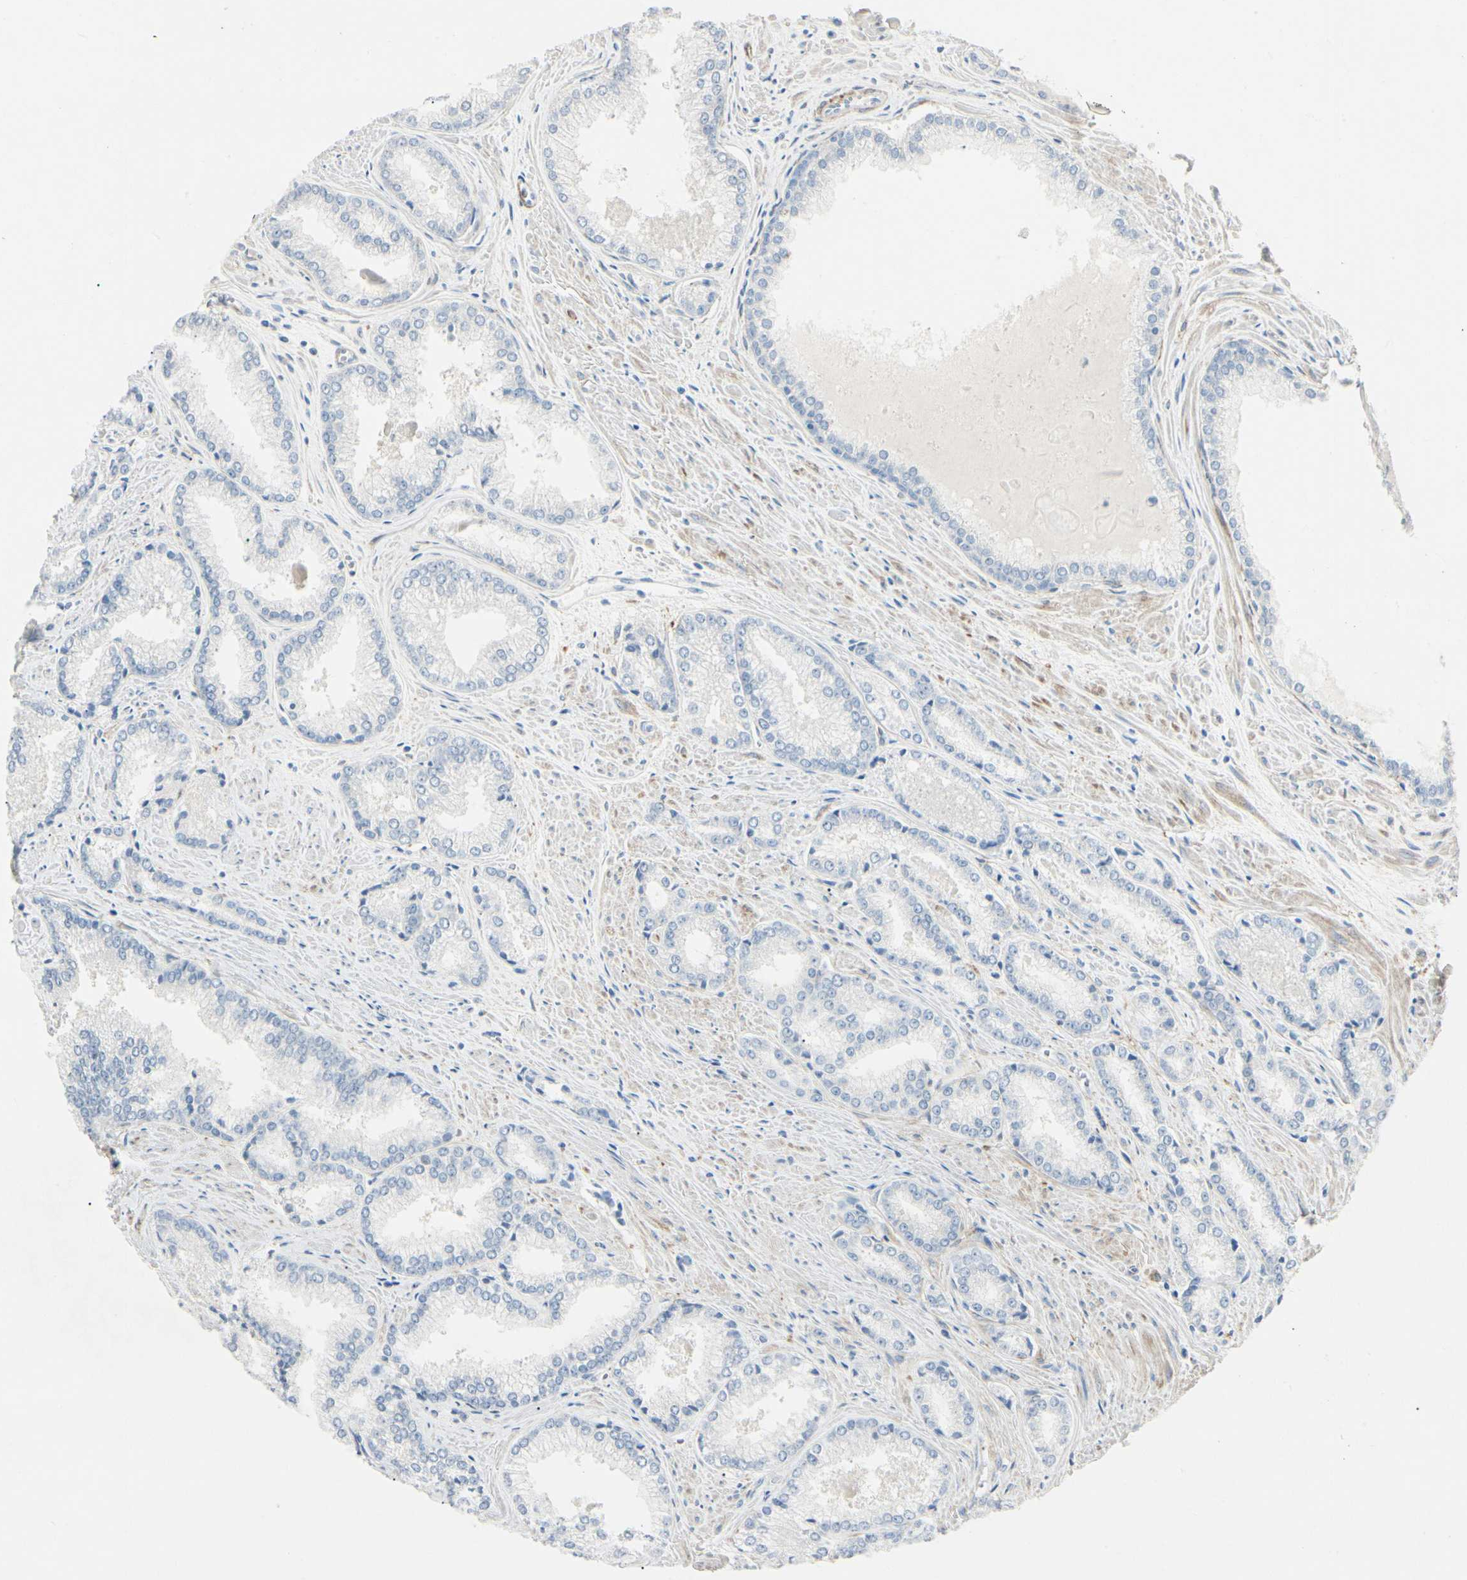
{"staining": {"intensity": "negative", "quantity": "none", "location": "none"}, "tissue": "prostate cancer", "cell_type": "Tumor cells", "image_type": "cancer", "snomed": [{"axis": "morphology", "description": "Adenocarcinoma, Low grade"}, {"axis": "topography", "description": "Prostate"}], "caption": "This is an immunohistochemistry photomicrograph of human prostate cancer. There is no positivity in tumor cells.", "gene": "AMPH", "patient": {"sex": "male", "age": 64}}